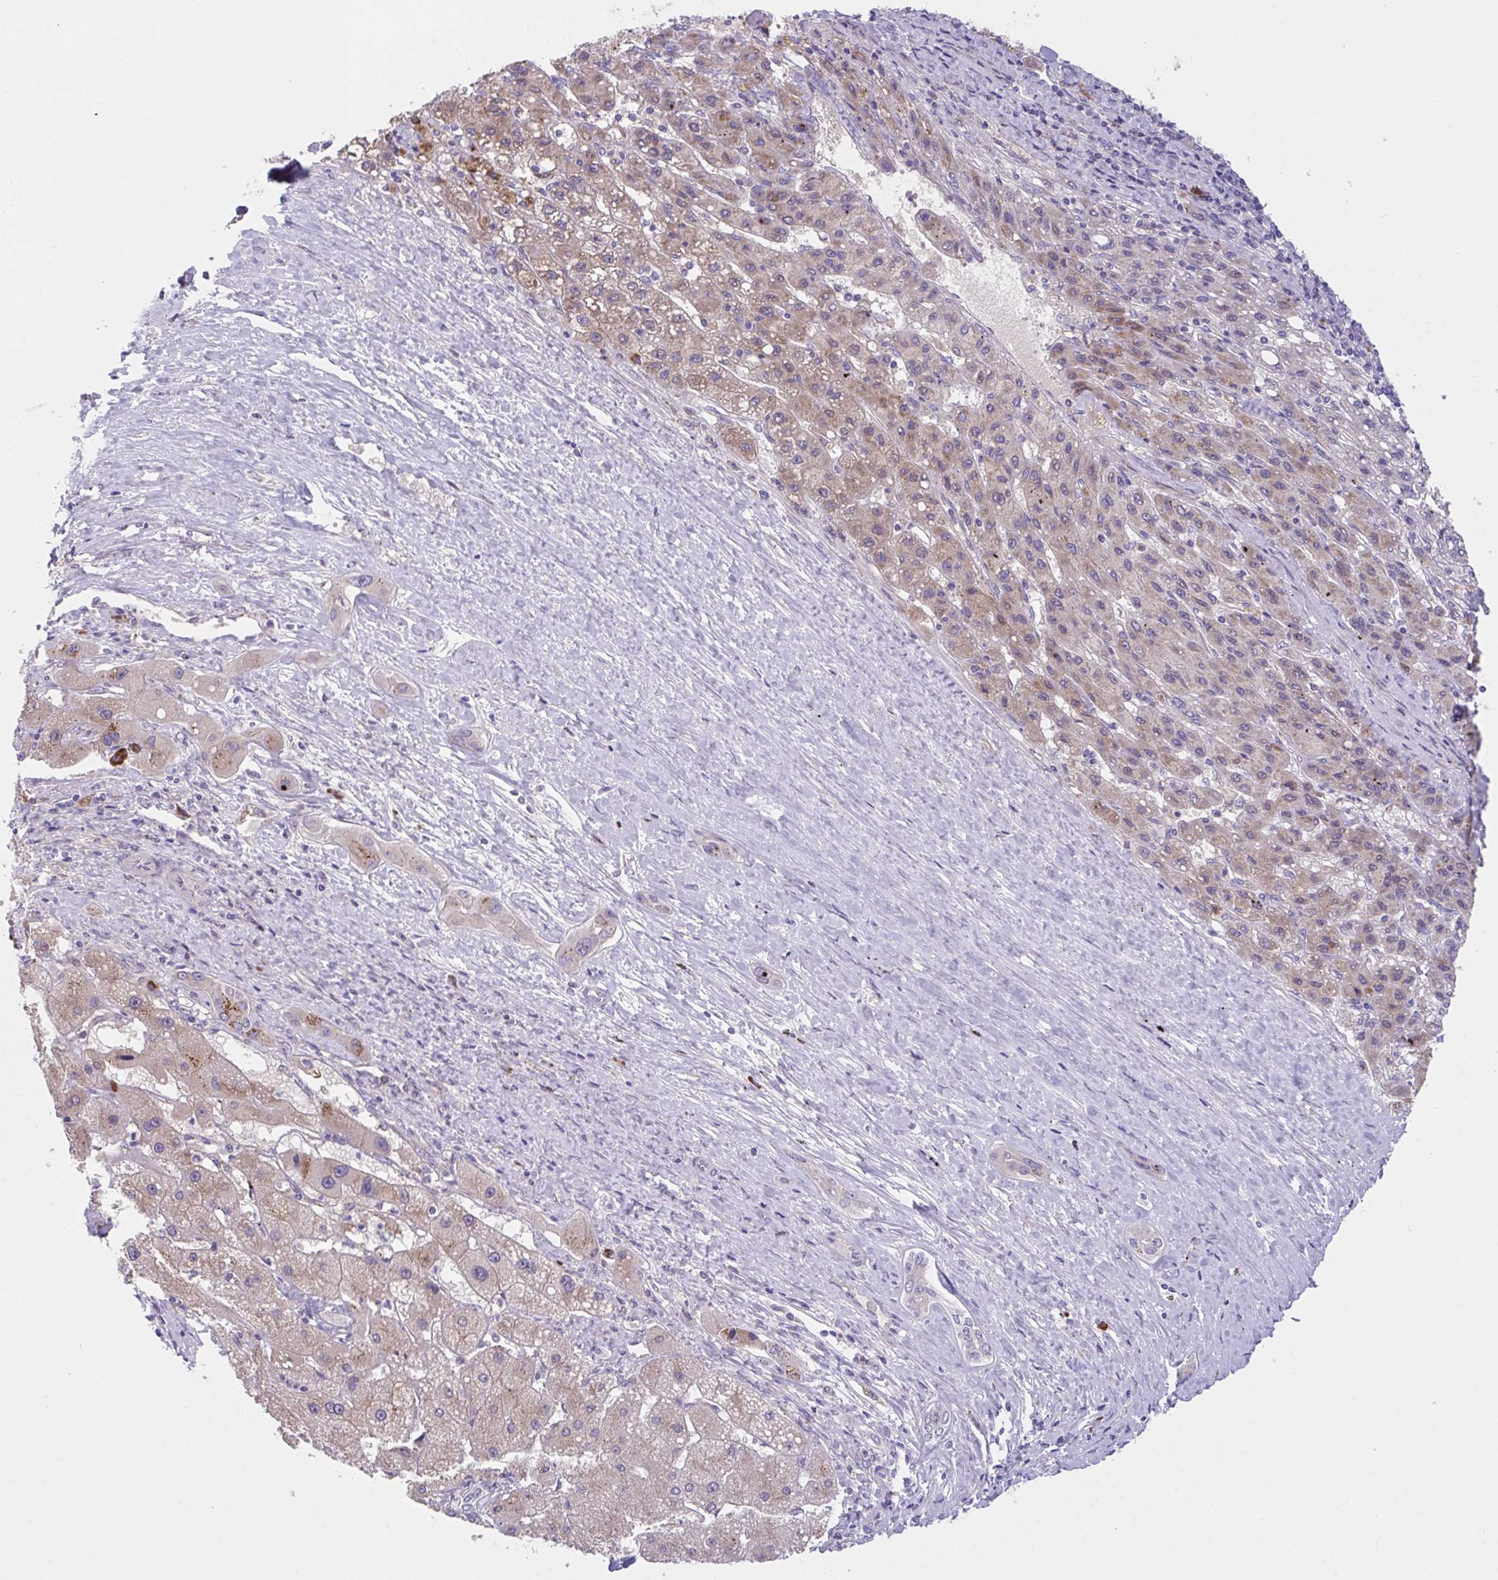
{"staining": {"intensity": "weak", "quantity": ">75%", "location": "cytoplasmic/membranous"}, "tissue": "liver cancer", "cell_type": "Tumor cells", "image_type": "cancer", "snomed": [{"axis": "morphology", "description": "Carcinoma, Hepatocellular, NOS"}, {"axis": "topography", "description": "Liver"}], "caption": "Immunohistochemistry of human liver cancer (hepatocellular carcinoma) reveals low levels of weak cytoplasmic/membranous positivity in about >75% of tumor cells. (DAB (3,3'-diaminobenzidine) IHC, brown staining for protein, blue staining for nuclei).", "gene": "SUSD4", "patient": {"sex": "female", "age": 82}}